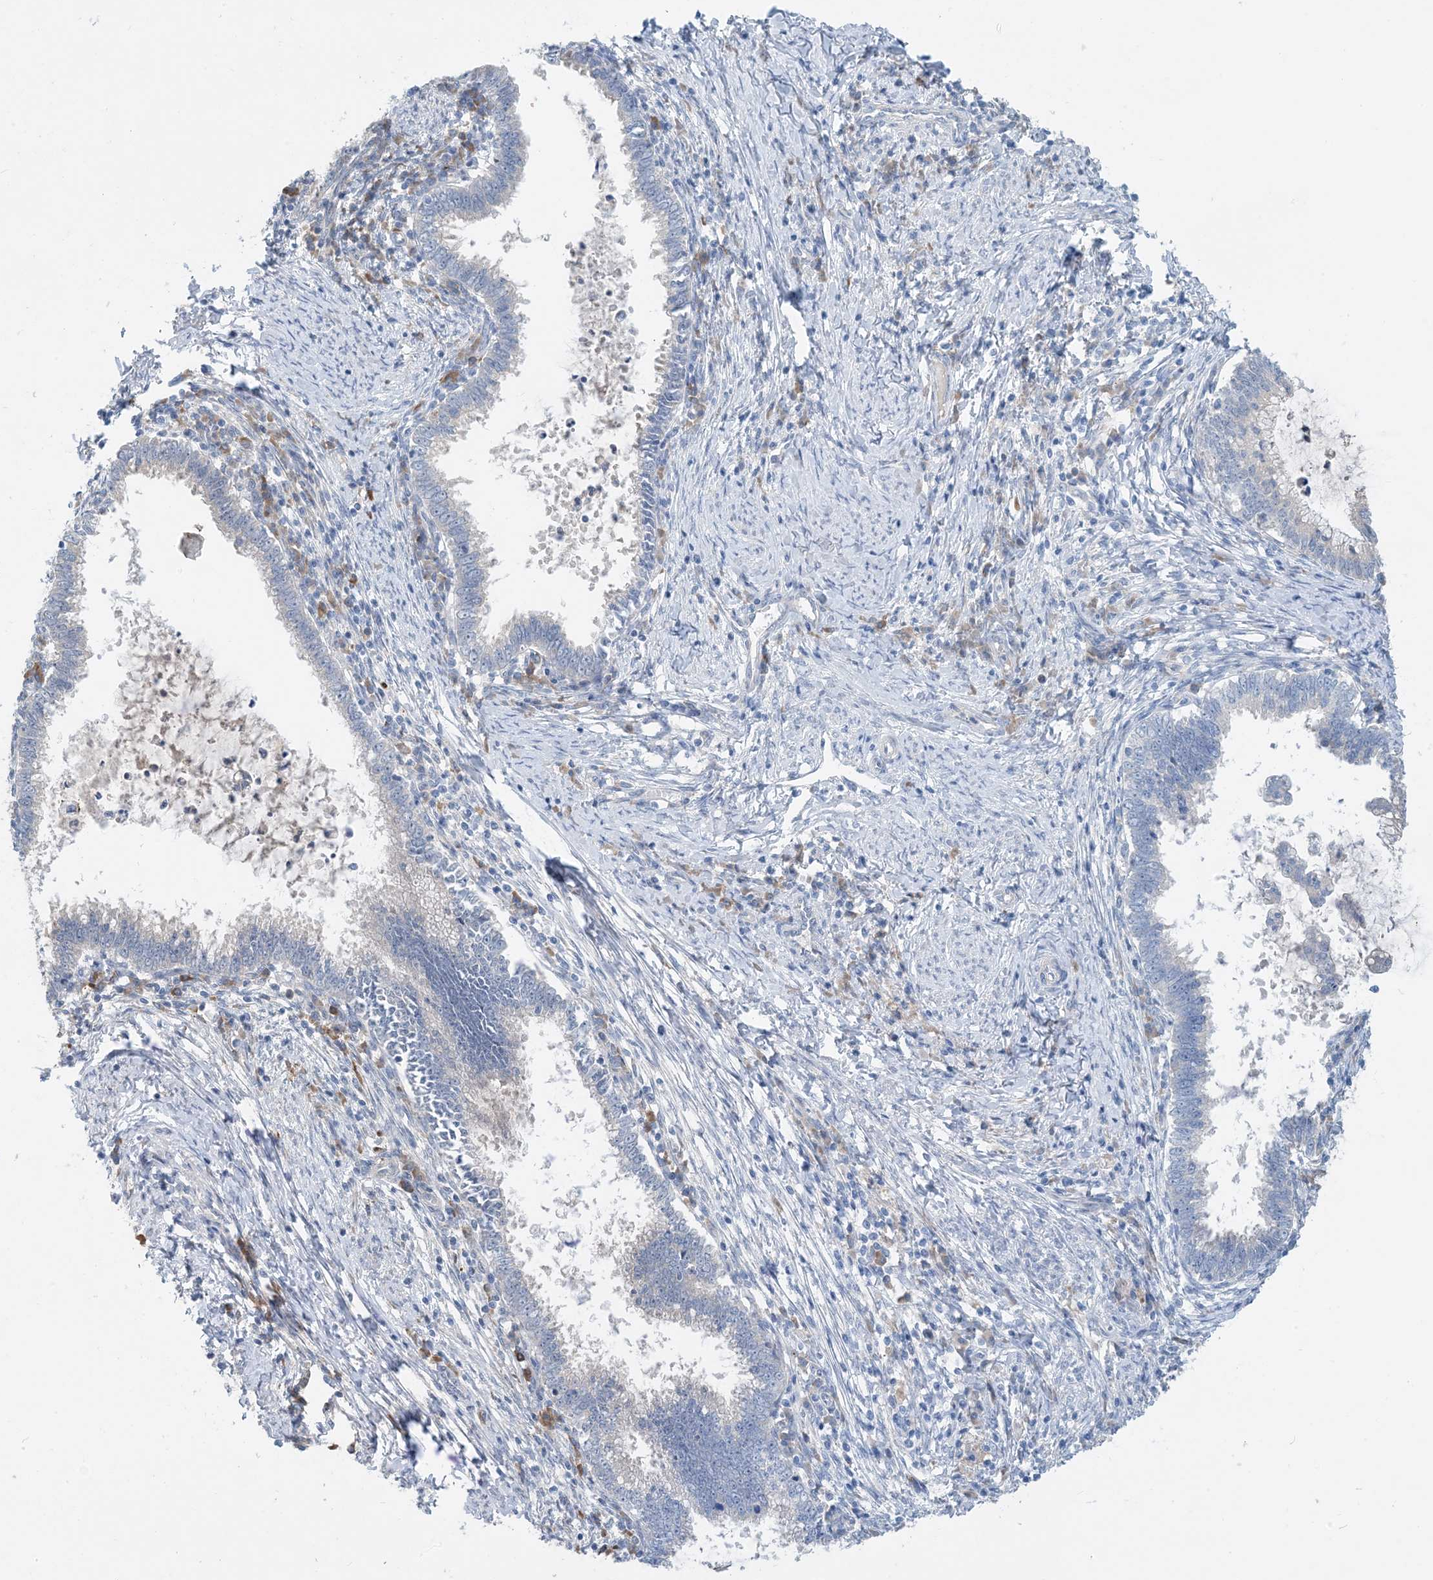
{"staining": {"intensity": "weak", "quantity": "<25%", "location": "cytoplasmic/membranous"}, "tissue": "cervical cancer", "cell_type": "Tumor cells", "image_type": "cancer", "snomed": [{"axis": "morphology", "description": "Adenocarcinoma, NOS"}, {"axis": "topography", "description": "Cervix"}], "caption": "This is an immunohistochemistry micrograph of cervical adenocarcinoma. There is no positivity in tumor cells.", "gene": "PHOSPHO2", "patient": {"sex": "female", "age": 36}}